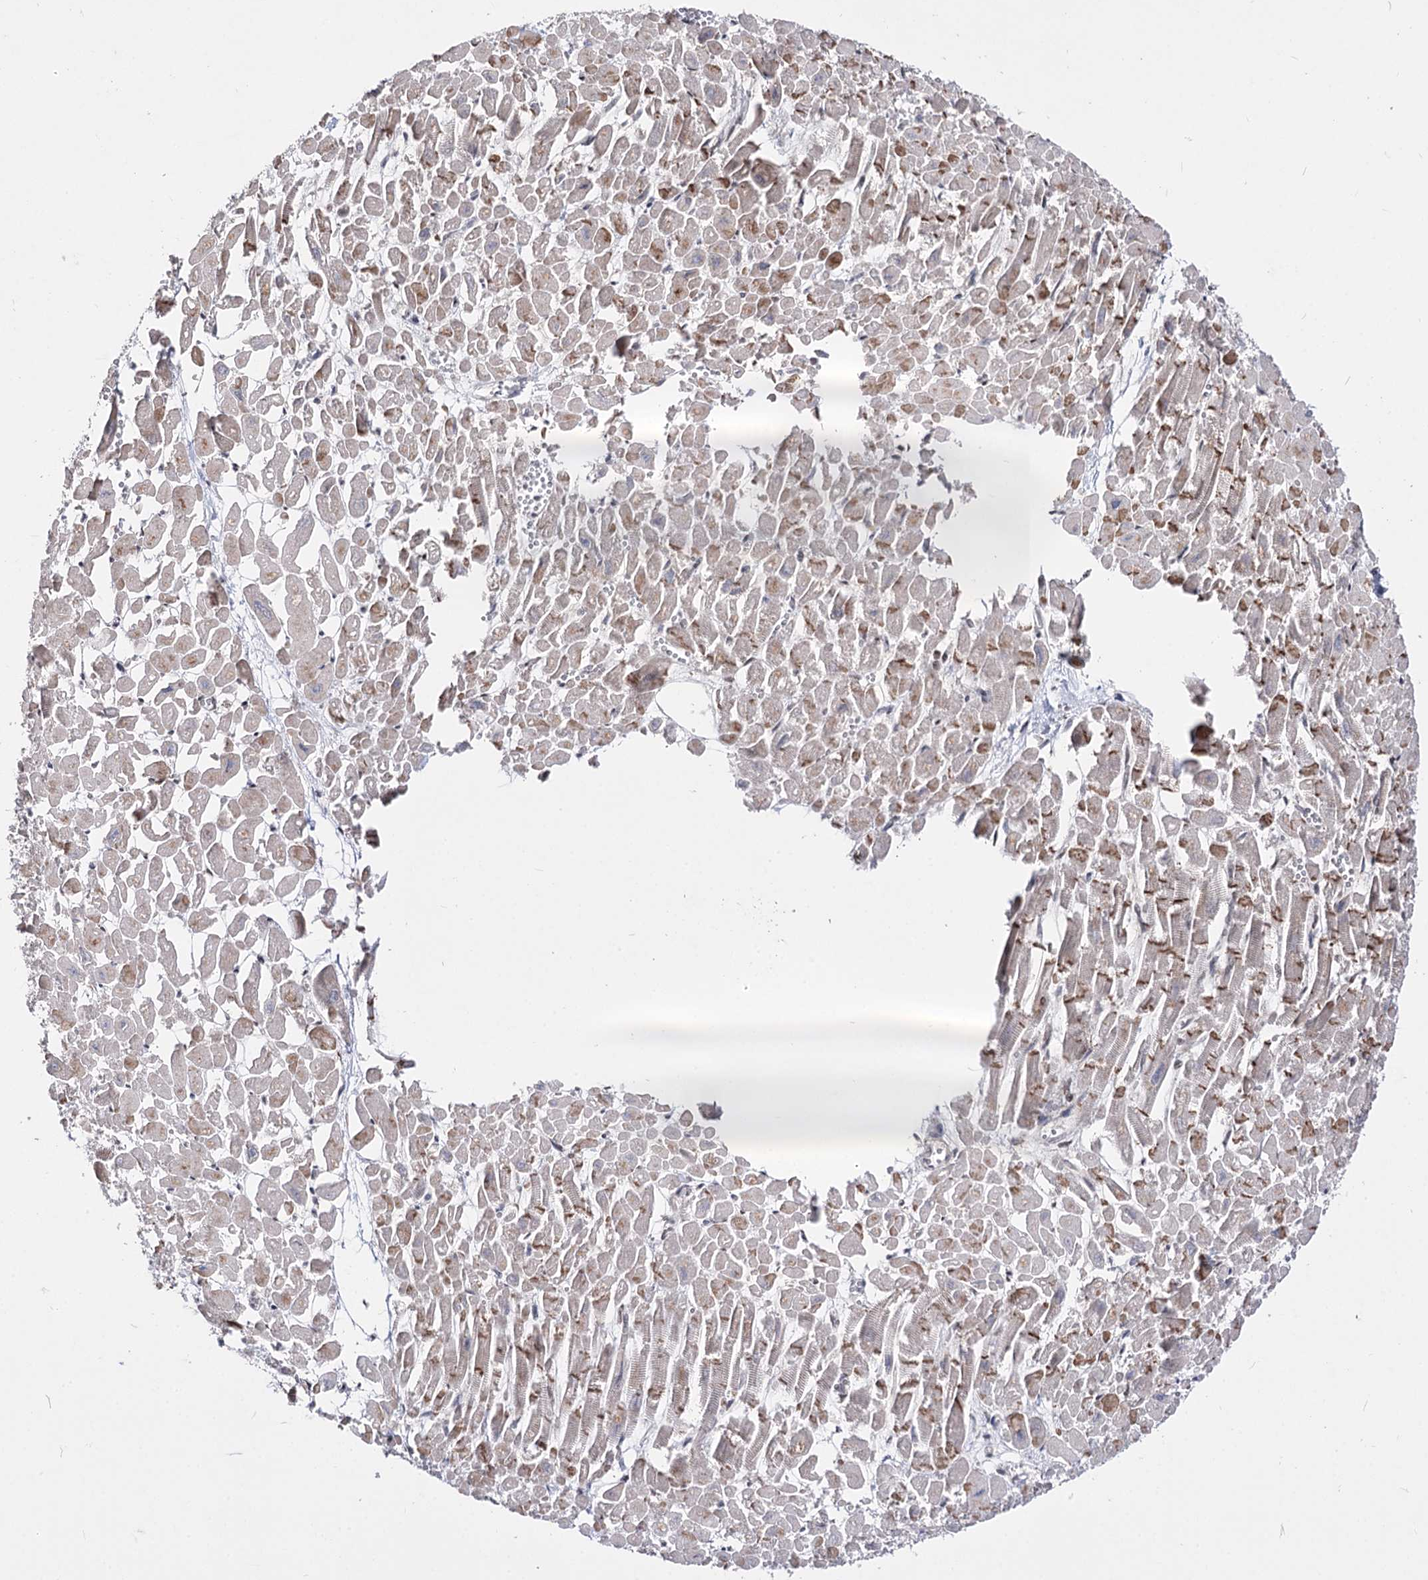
{"staining": {"intensity": "moderate", "quantity": "25%-75%", "location": "cytoplasmic/membranous"}, "tissue": "heart muscle", "cell_type": "Cardiomyocytes", "image_type": "normal", "snomed": [{"axis": "morphology", "description": "Normal tissue, NOS"}, {"axis": "topography", "description": "Heart"}], "caption": "Heart muscle stained for a protein (brown) reveals moderate cytoplasmic/membranous positive expression in approximately 25%-75% of cardiomyocytes.", "gene": "STOX1", "patient": {"sex": "male", "age": 54}}